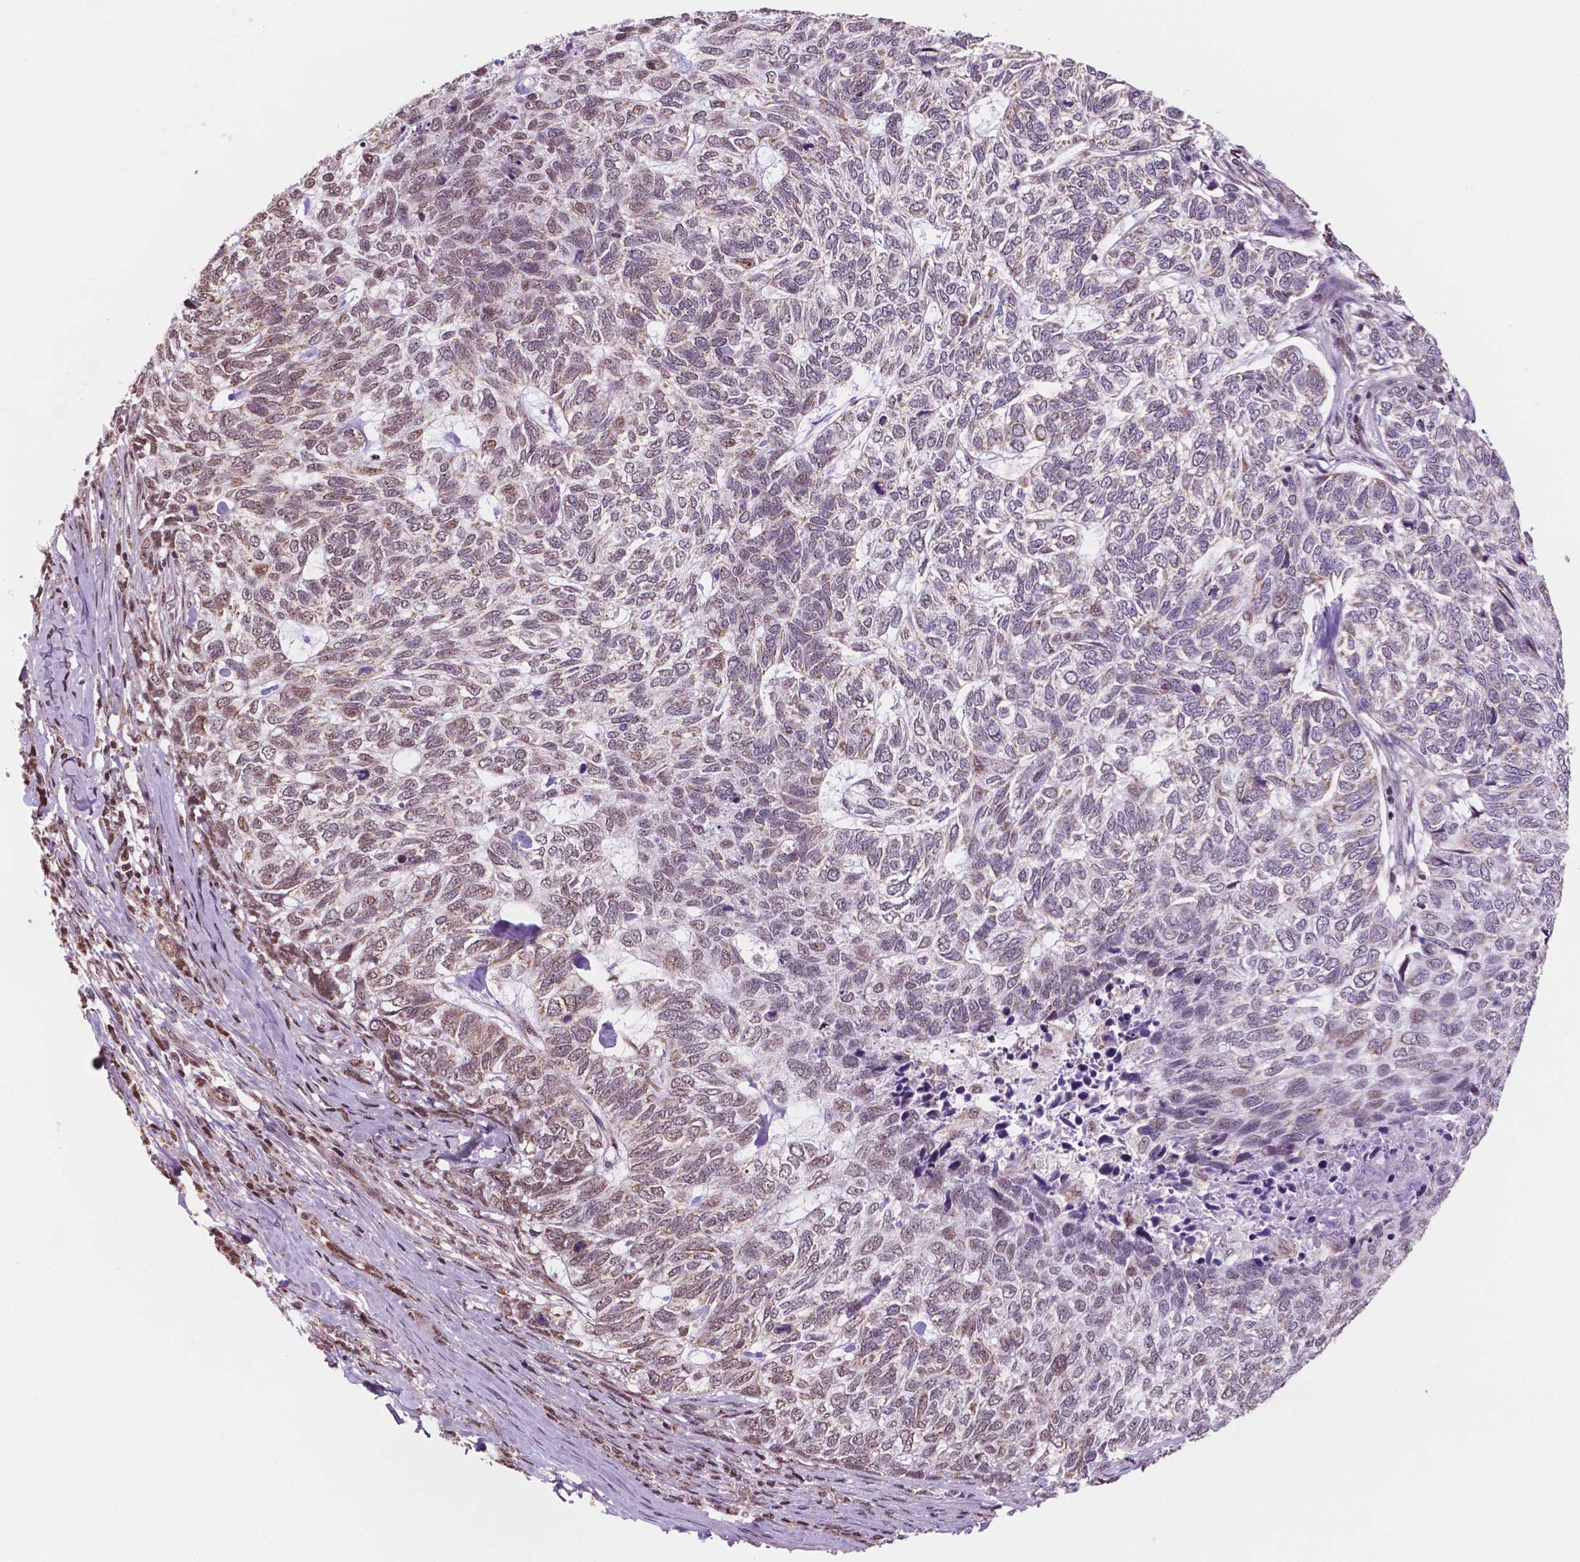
{"staining": {"intensity": "moderate", "quantity": "<25%", "location": "nuclear"}, "tissue": "skin cancer", "cell_type": "Tumor cells", "image_type": "cancer", "snomed": [{"axis": "morphology", "description": "Basal cell carcinoma"}, {"axis": "topography", "description": "Skin"}], "caption": "Skin cancer (basal cell carcinoma) stained for a protein (brown) shows moderate nuclear positive positivity in about <25% of tumor cells.", "gene": "NDUFA10", "patient": {"sex": "female", "age": 65}}